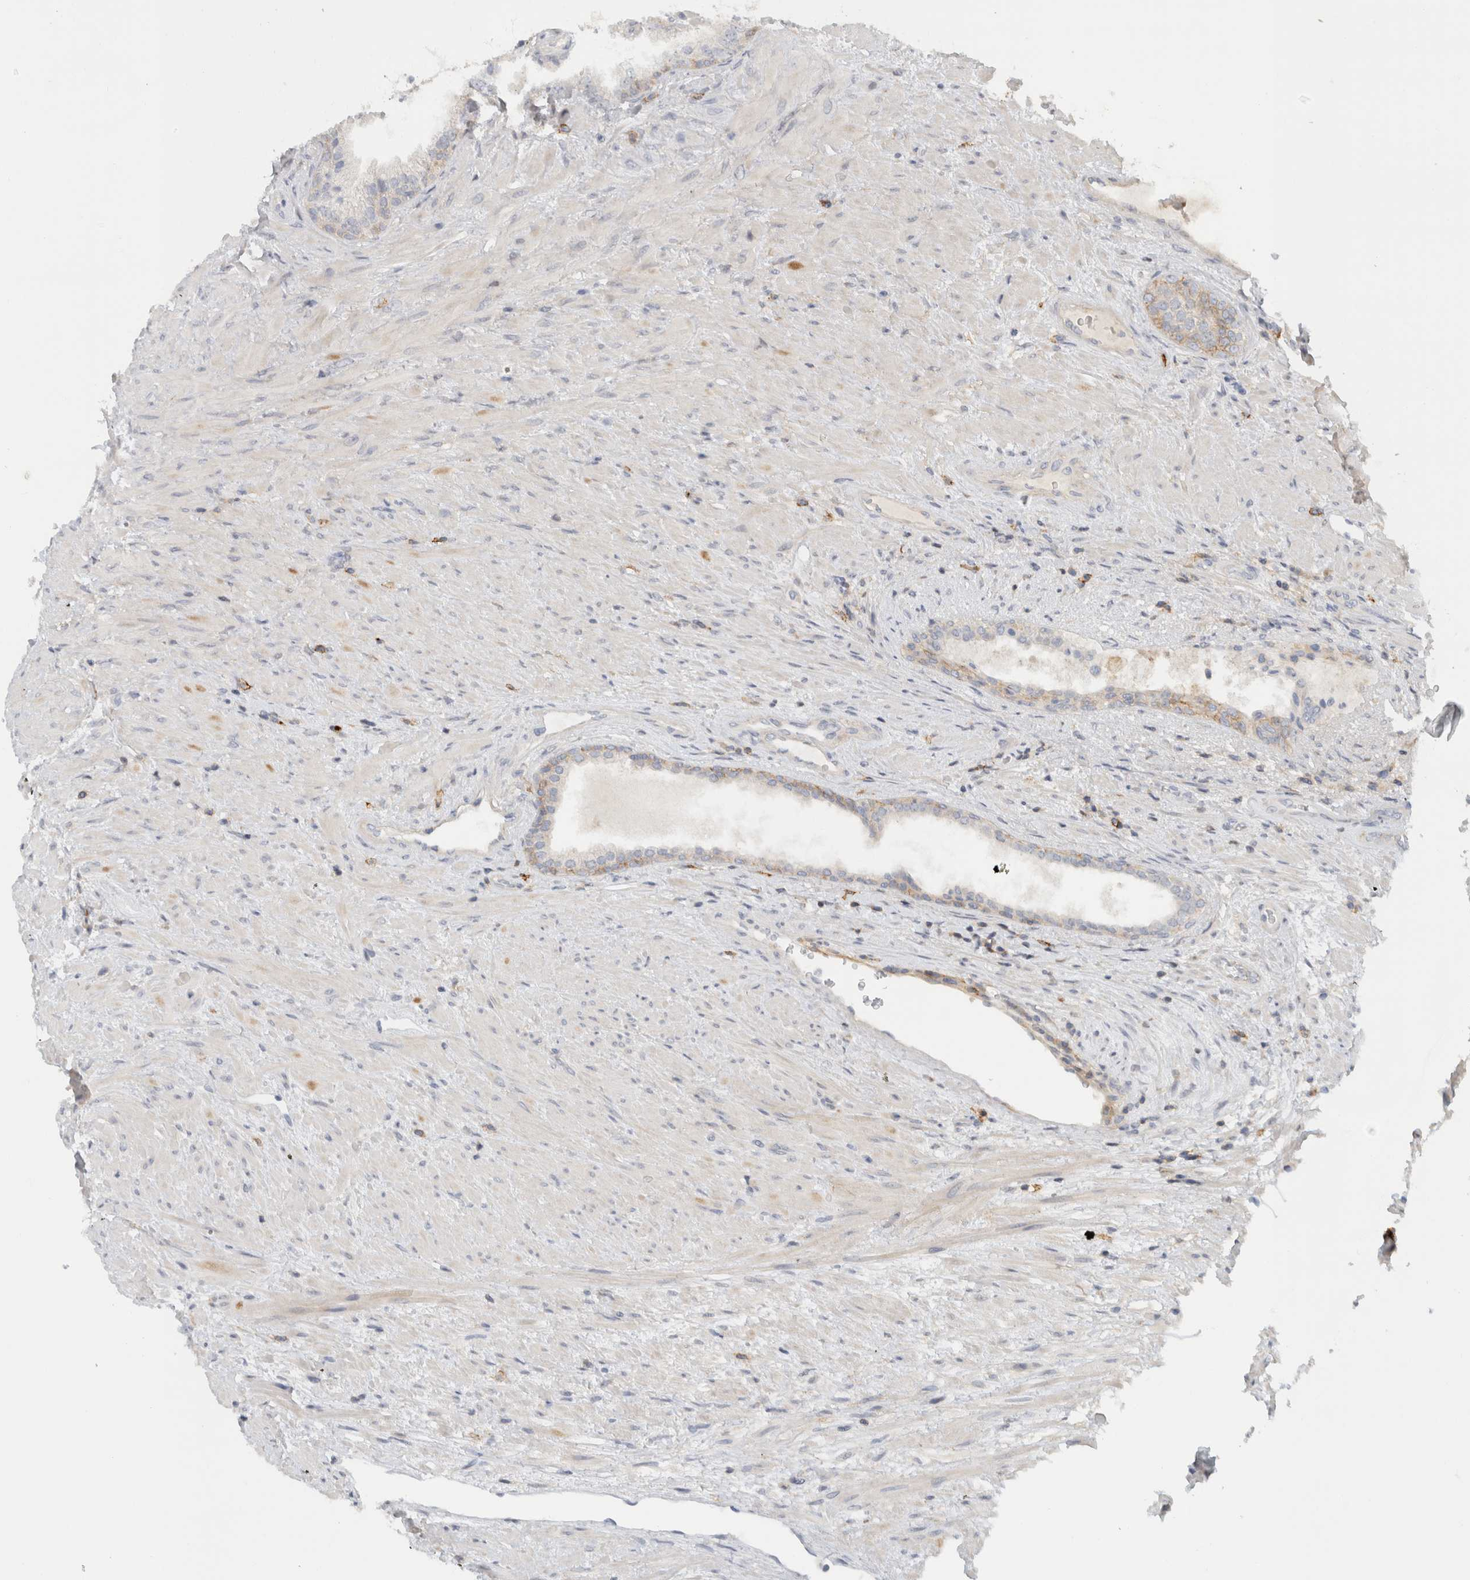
{"staining": {"intensity": "weak", "quantity": "<25%", "location": "cytoplasmic/membranous"}, "tissue": "prostate", "cell_type": "Glandular cells", "image_type": "normal", "snomed": [{"axis": "morphology", "description": "Normal tissue, NOS"}, {"axis": "topography", "description": "Prostate"}], "caption": "The IHC micrograph has no significant expression in glandular cells of prostate.", "gene": "ERCC6L2", "patient": {"sex": "male", "age": 76}}